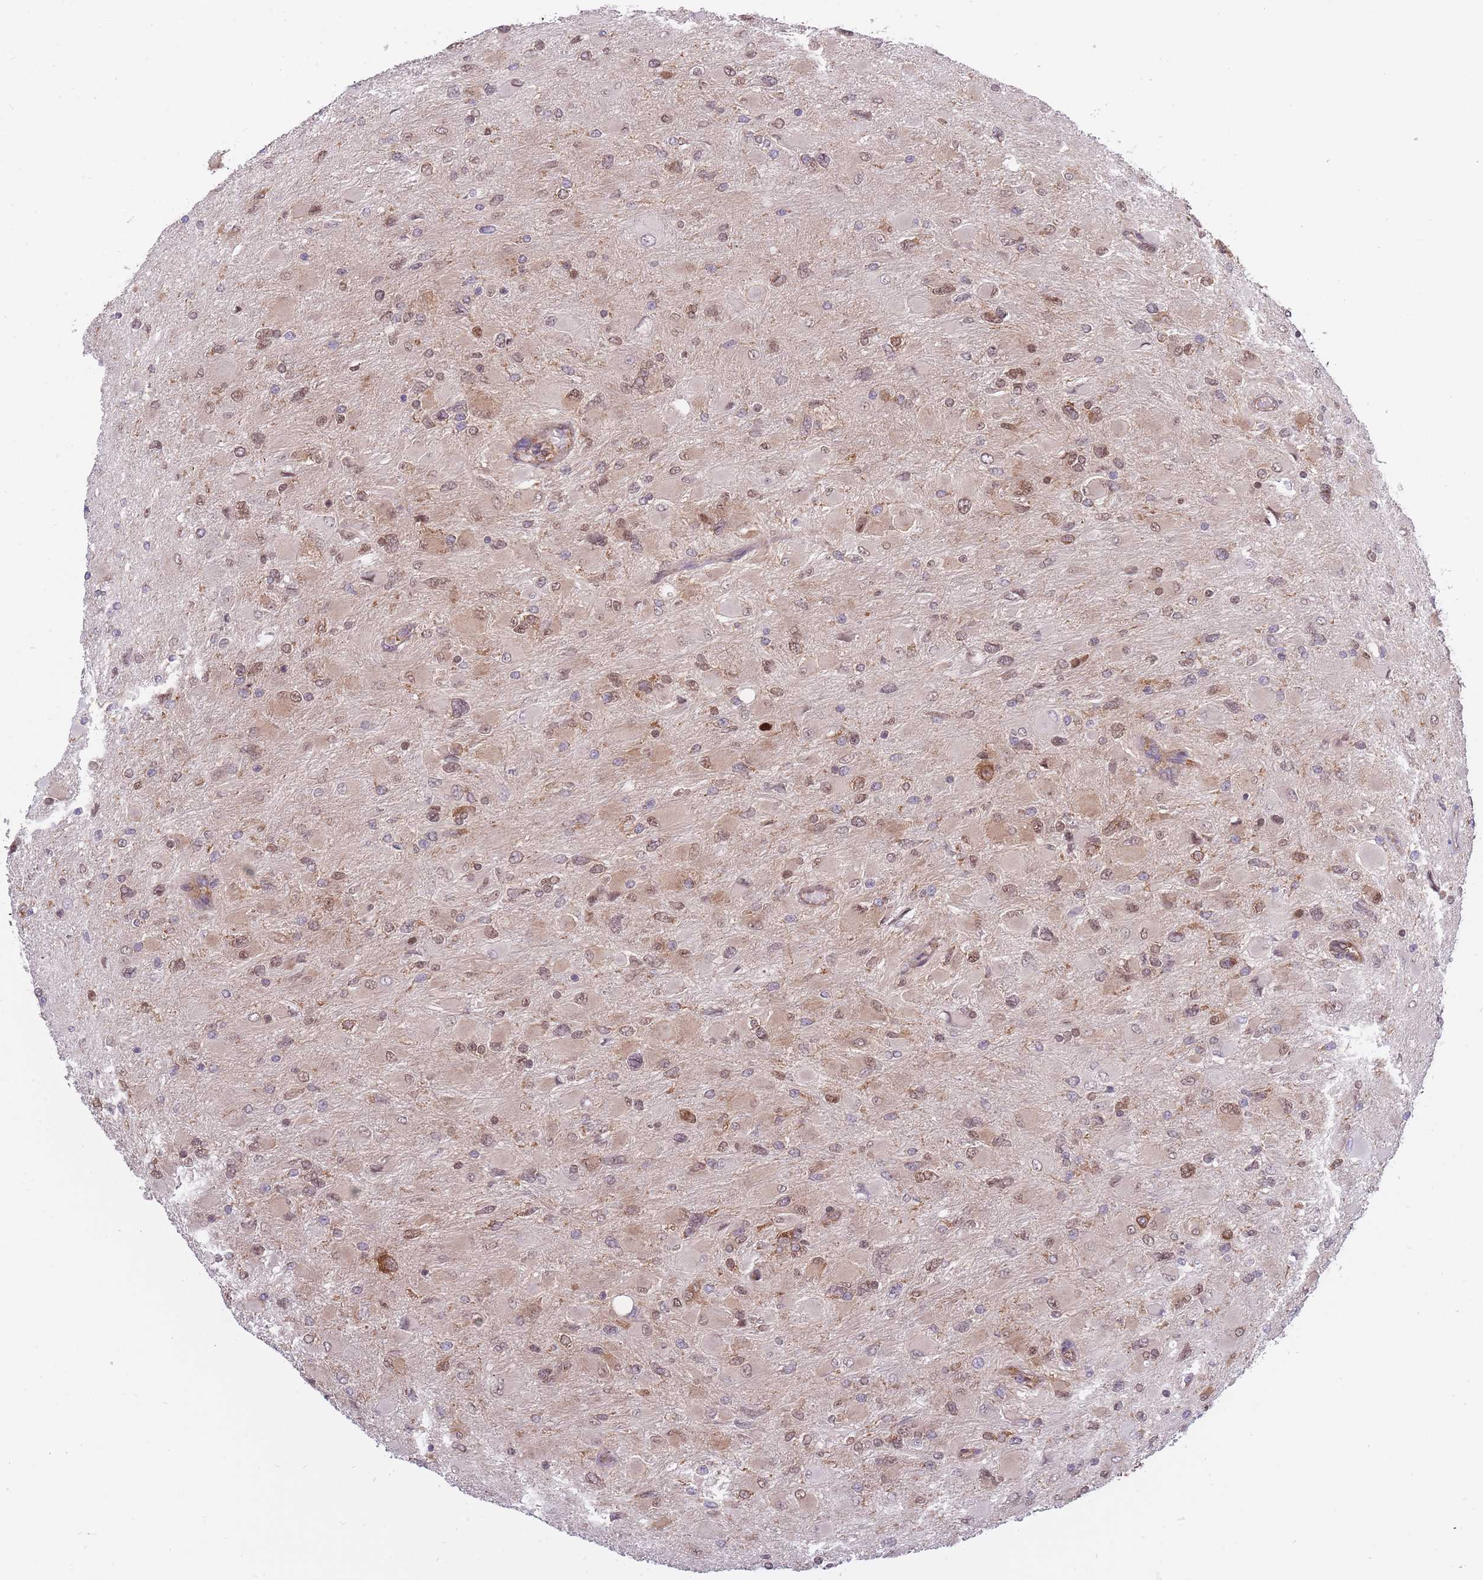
{"staining": {"intensity": "weak", "quantity": ">75%", "location": "cytoplasmic/membranous,nuclear"}, "tissue": "glioma", "cell_type": "Tumor cells", "image_type": "cancer", "snomed": [{"axis": "morphology", "description": "Glioma, malignant, High grade"}, {"axis": "topography", "description": "Cerebral cortex"}], "caption": "Immunohistochemistry micrograph of neoplastic tissue: human glioma stained using immunohistochemistry exhibits low levels of weak protein expression localized specifically in the cytoplasmic/membranous and nuclear of tumor cells, appearing as a cytoplasmic/membranous and nuclear brown color.", "gene": "CCDC124", "patient": {"sex": "female", "age": 36}}